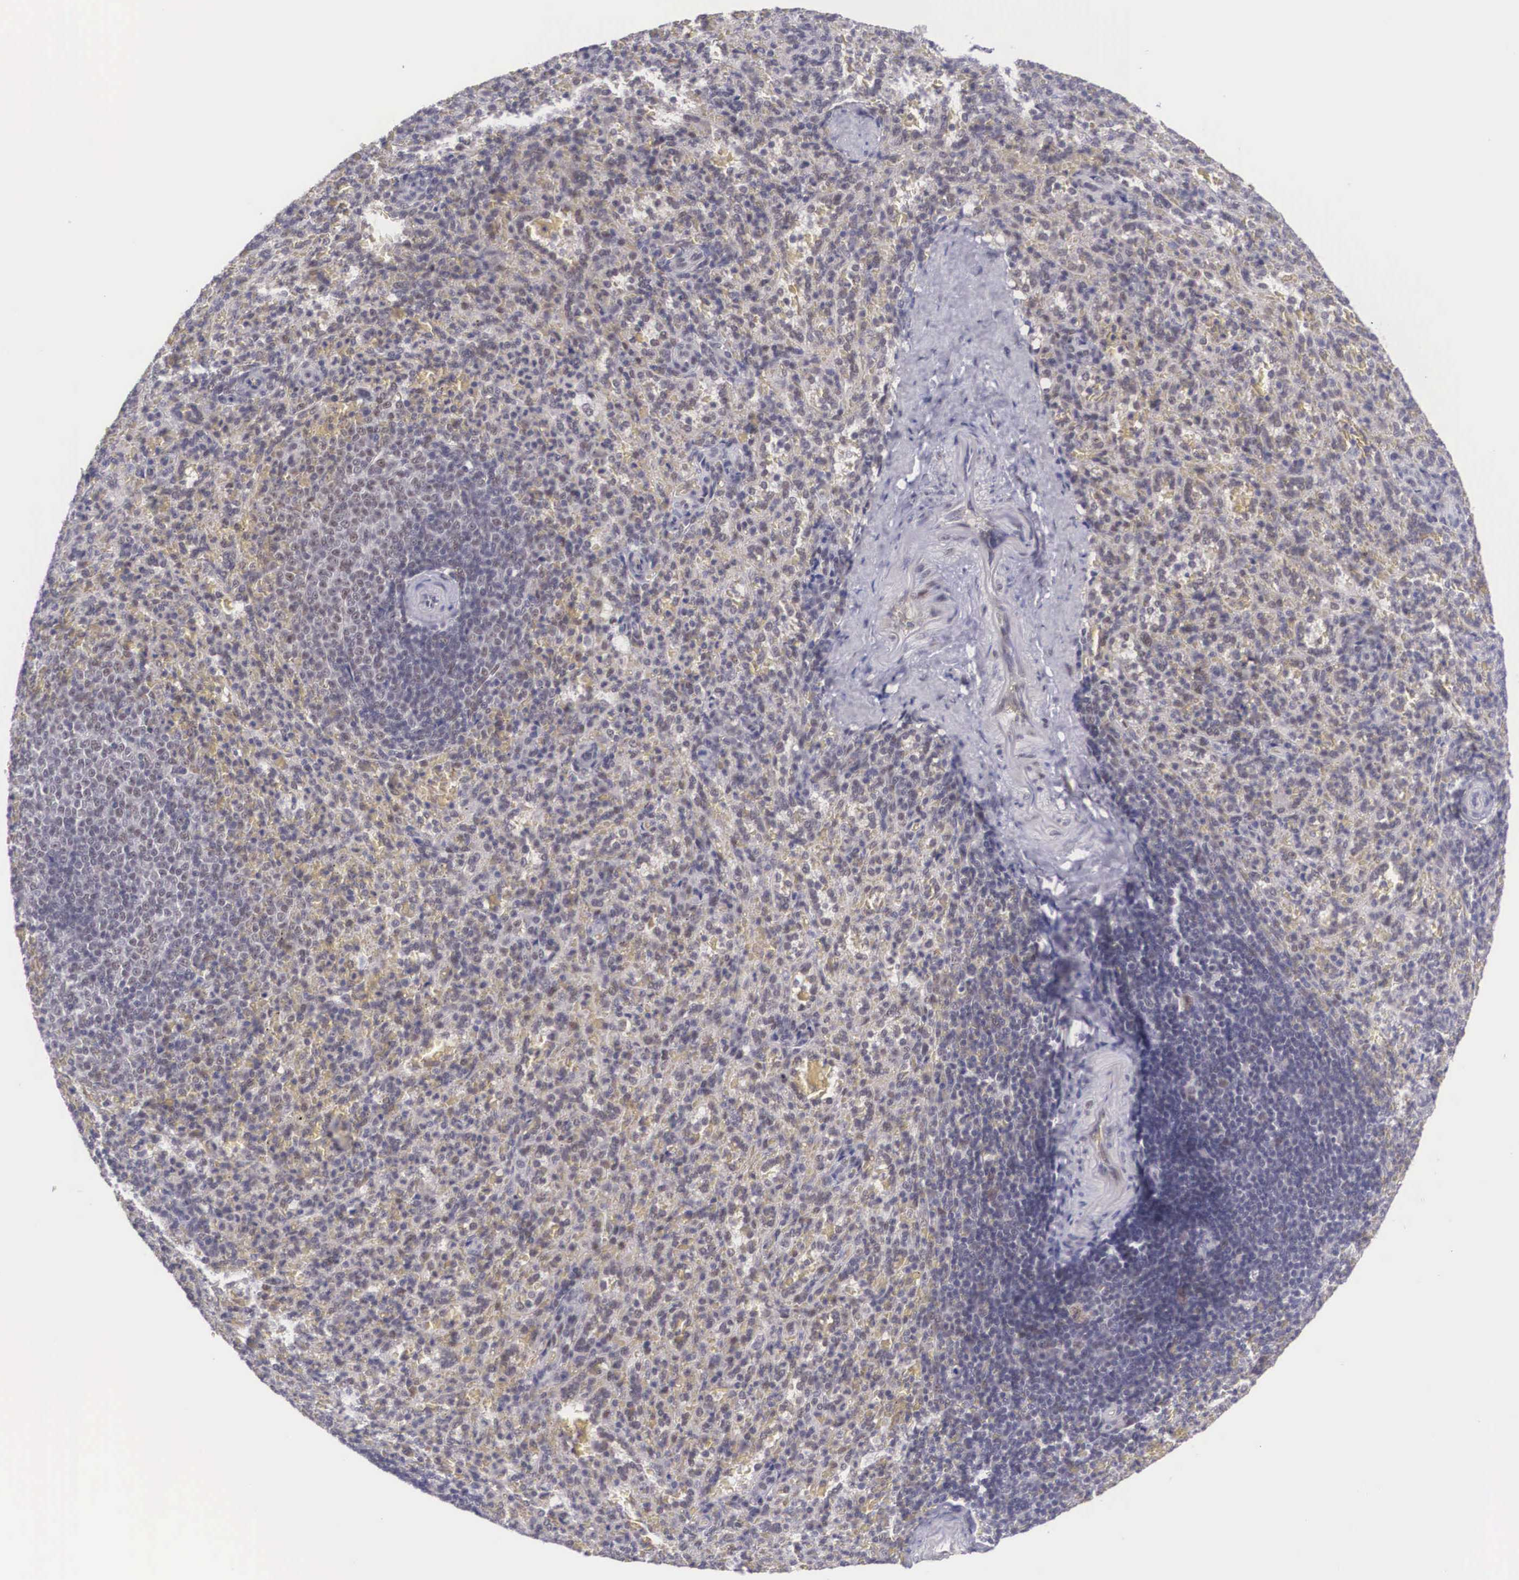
{"staining": {"intensity": "weak", "quantity": "25%-75%", "location": "cytoplasmic/membranous"}, "tissue": "spleen", "cell_type": "Cells in red pulp", "image_type": "normal", "snomed": [{"axis": "morphology", "description": "Normal tissue, NOS"}, {"axis": "topography", "description": "Spleen"}], "caption": "Immunohistochemical staining of unremarkable spleen exhibits low levels of weak cytoplasmic/membranous expression in approximately 25%-75% of cells in red pulp. The protein is stained brown, and the nuclei are stained in blue (DAB (3,3'-diaminobenzidine) IHC with brightfield microscopy, high magnification).", "gene": "NINL", "patient": {"sex": "female", "age": 21}}